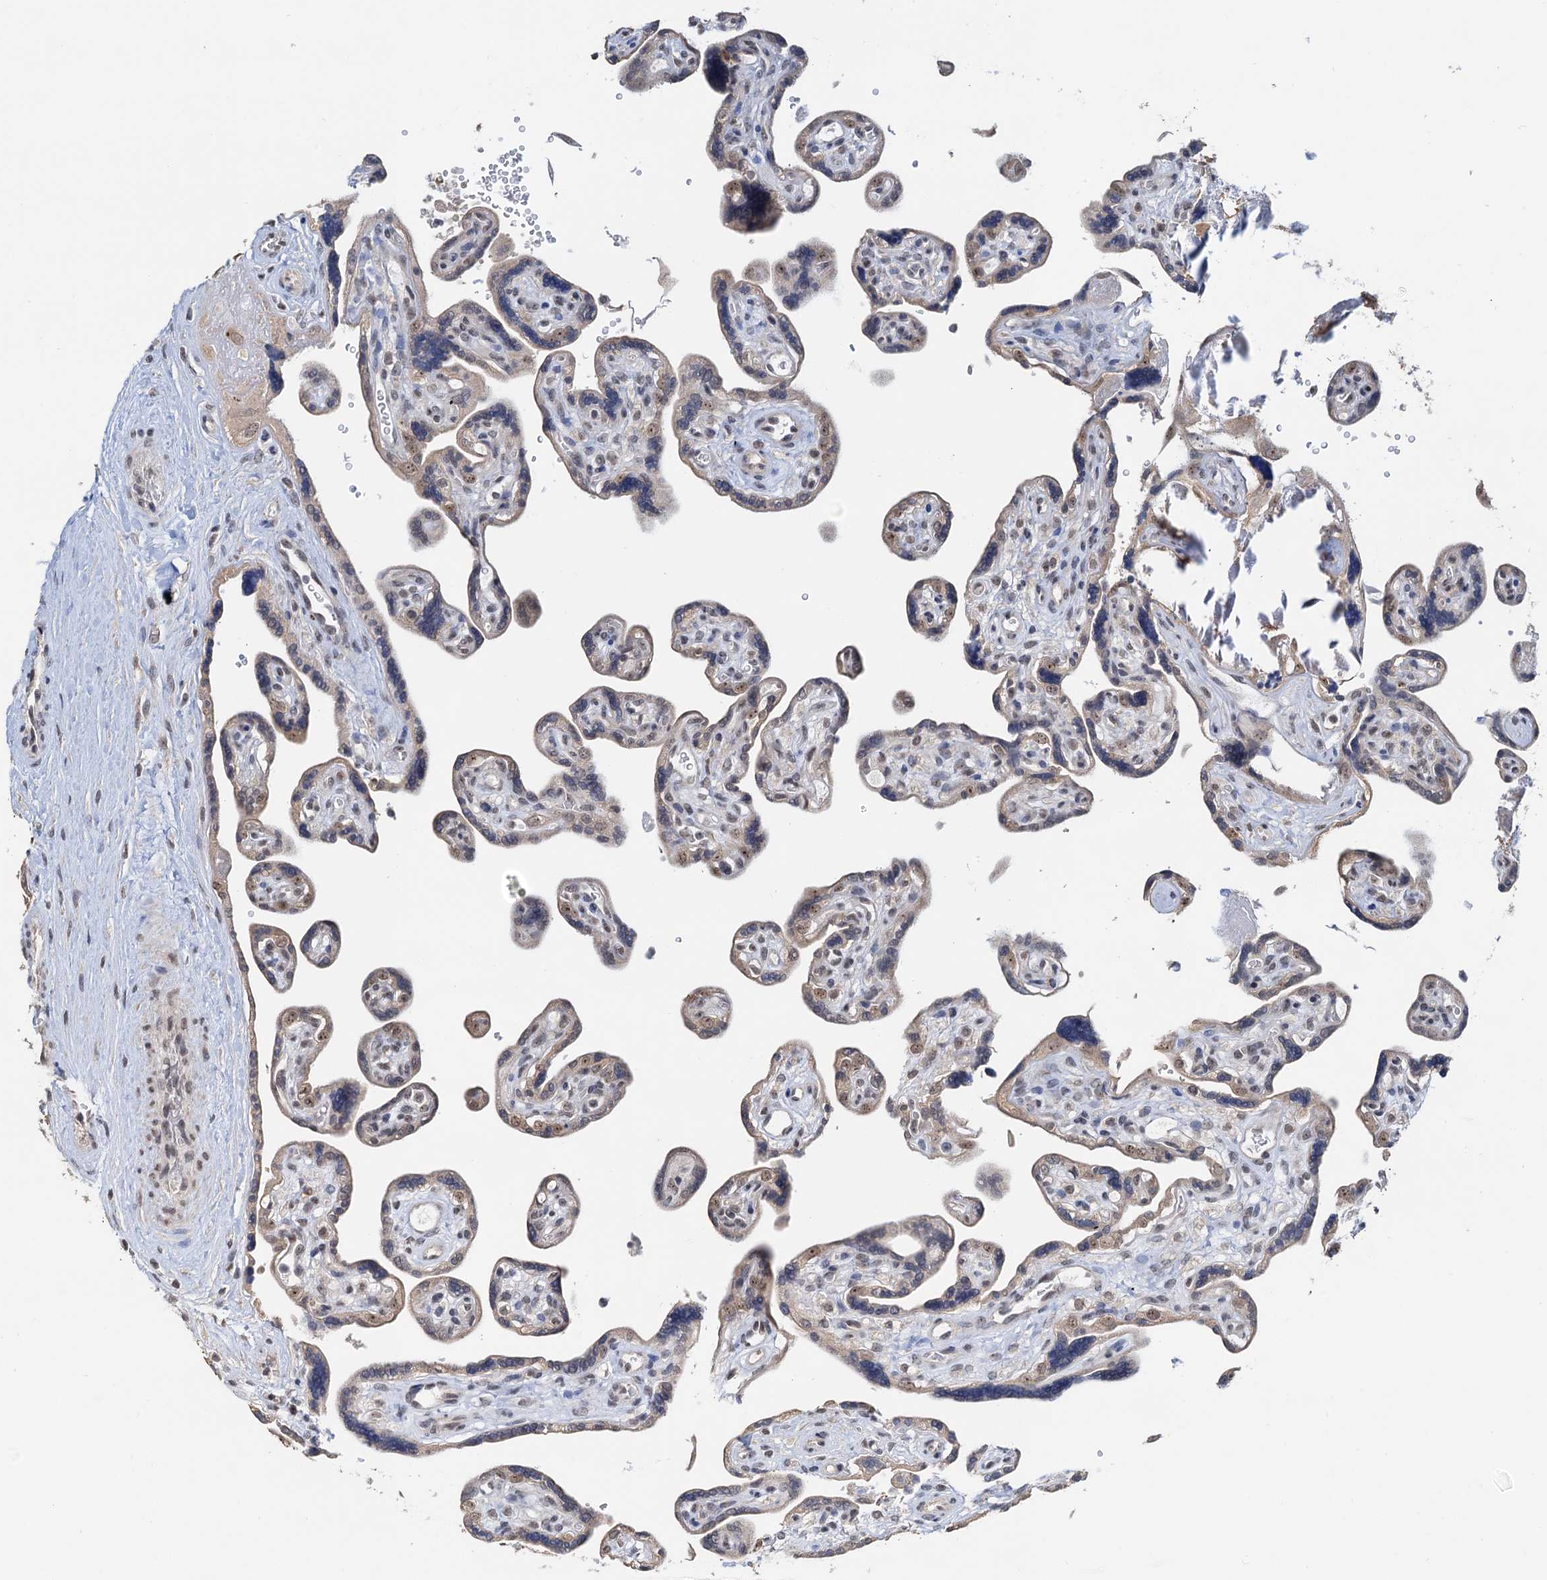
{"staining": {"intensity": "moderate", "quantity": "<25%", "location": "nuclear"}, "tissue": "placenta", "cell_type": "Trophoblastic cells", "image_type": "normal", "snomed": [{"axis": "morphology", "description": "Normal tissue, NOS"}, {"axis": "topography", "description": "Placenta"}], "caption": "Placenta stained for a protein (brown) exhibits moderate nuclear positive expression in approximately <25% of trophoblastic cells.", "gene": "NAT10", "patient": {"sex": "female", "age": 39}}